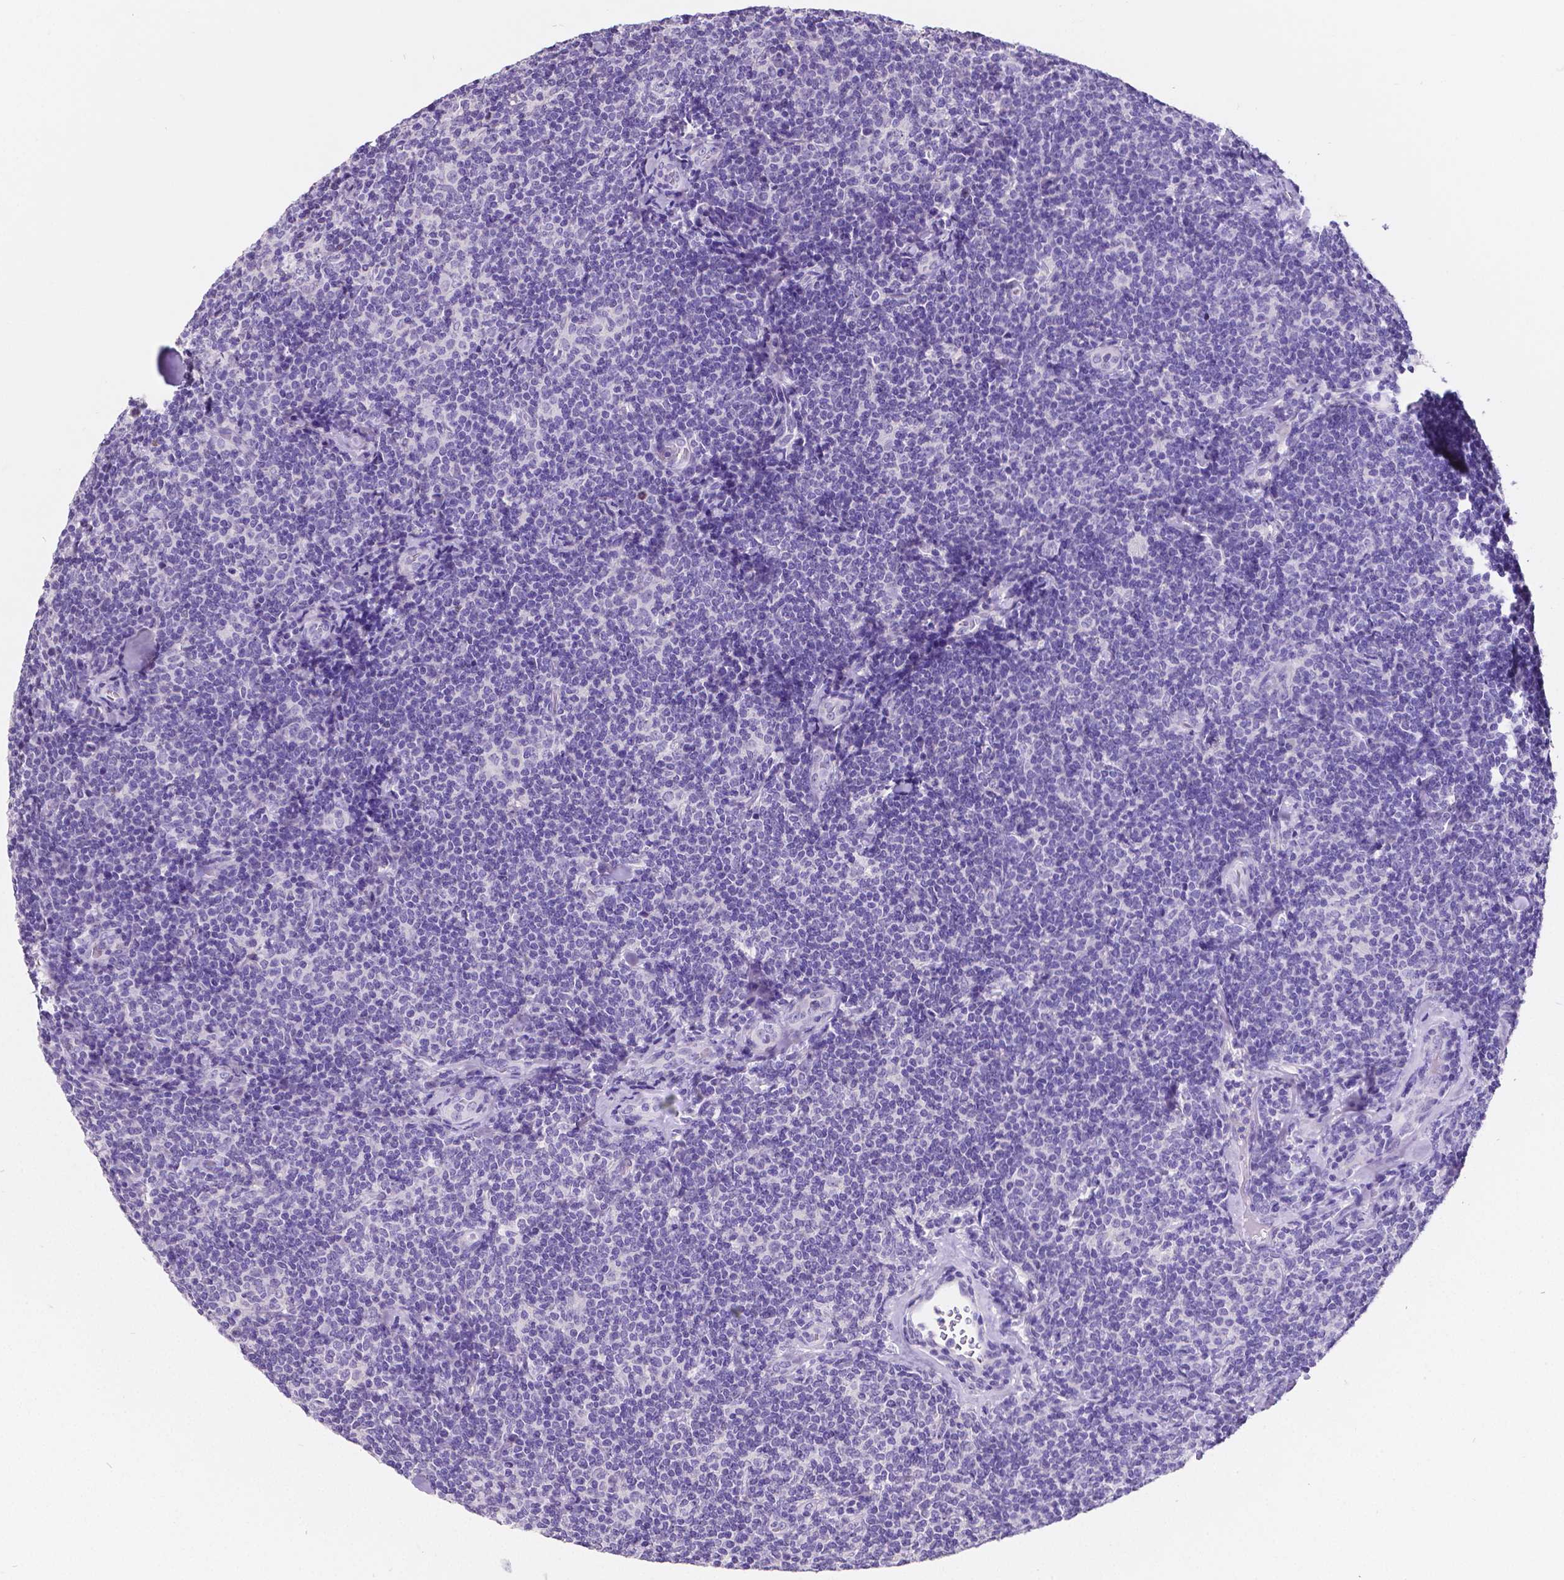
{"staining": {"intensity": "negative", "quantity": "none", "location": "none"}, "tissue": "lymphoma", "cell_type": "Tumor cells", "image_type": "cancer", "snomed": [{"axis": "morphology", "description": "Malignant lymphoma, non-Hodgkin's type, Low grade"}, {"axis": "topography", "description": "Lymph node"}], "caption": "IHC image of neoplastic tissue: human malignant lymphoma, non-Hodgkin's type (low-grade) stained with DAB demonstrates no significant protein positivity in tumor cells.", "gene": "SATB2", "patient": {"sex": "female", "age": 56}}